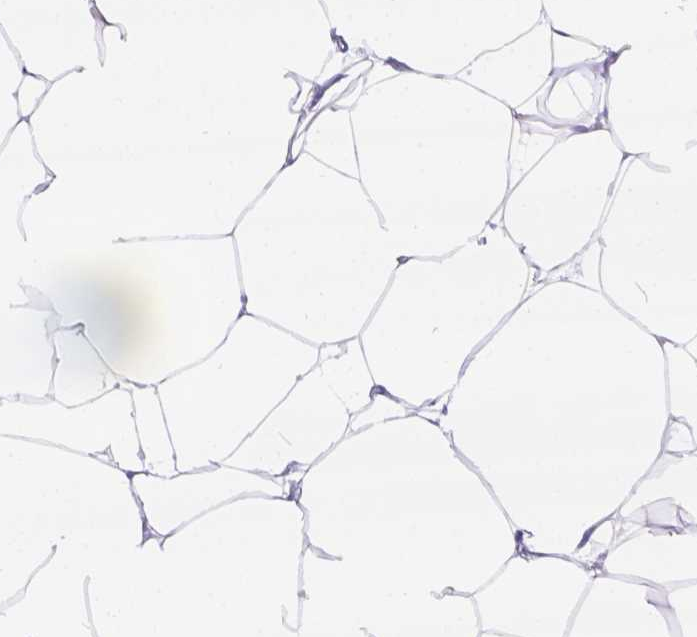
{"staining": {"intensity": "negative", "quantity": "none", "location": "none"}, "tissue": "breast", "cell_type": "Adipocytes", "image_type": "normal", "snomed": [{"axis": "morphology", "description": "Normal tissue, NOS"}, {"axis": "topography", "description": "Breast"}], "caption": "Adipocytes are negative for brown protein staining in benign breast. (Brightfield microscopy of DAB IHC at high magnification).", "gene": "PHF7", "patient": {"sex": "female", "age": 32}}